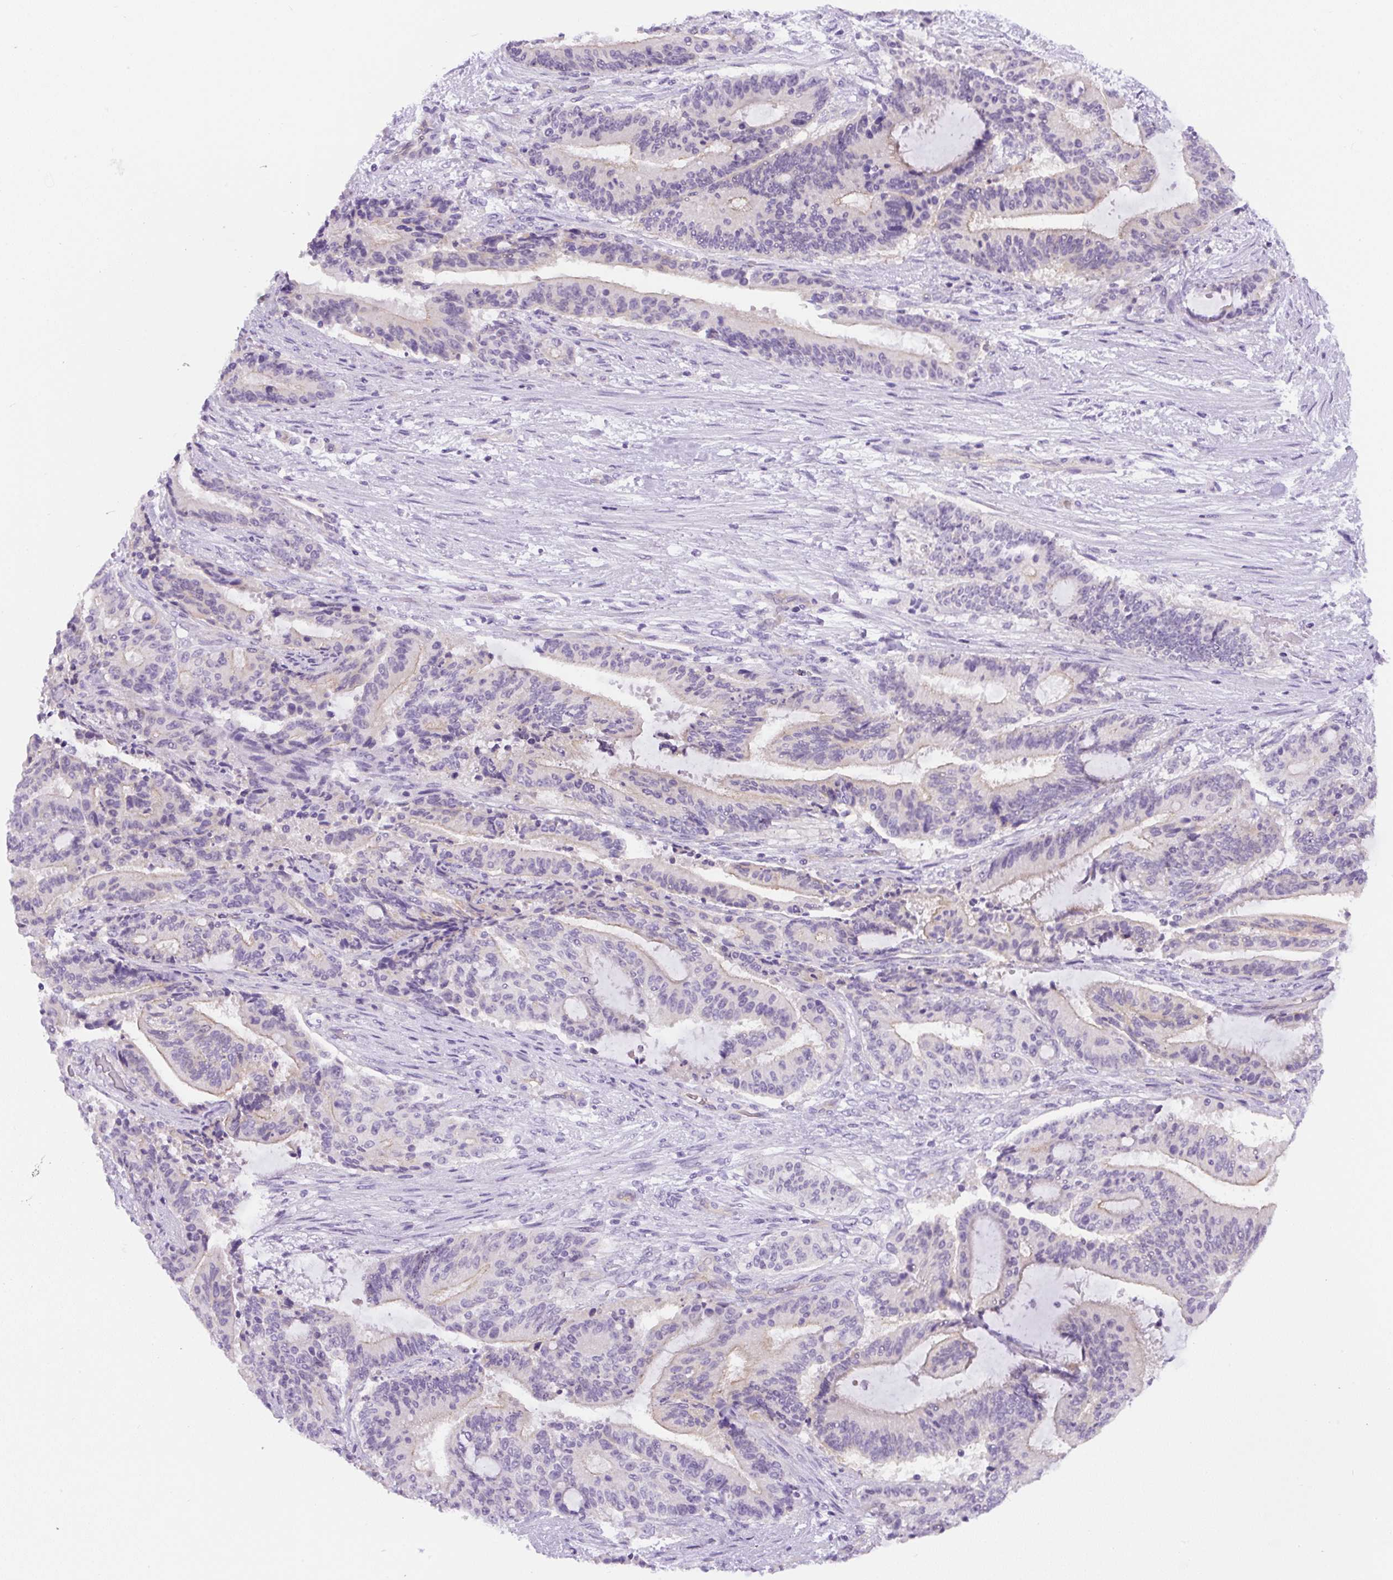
{"staining": {"intensity": "weak", "quantity": "<25%", "location": "cytoplasmic/membranous"}, "tissue": "liver cancer", "cell_type": "Tumor cells", "image_type": "cancer", "snomed": [{"axis": "morphology", "description": "Normal tissue, NOS"}, {"axis": "morphology", "description": "Cholangiocarcinoma"}, {"axis": "topography", "description": "Liver"}, {"axis": "topography", "description": "Peripheral nerve tissue"}], "caption": "Immunohistochemistry (IHC) image of neoplastic tissue: liver cancer (cholangiocarcinoma) stained with DAB shows no significant protein expression in tumor cells.", "gene": "ADAMTS19", "patient": {"sex": "female", "age": 73}}